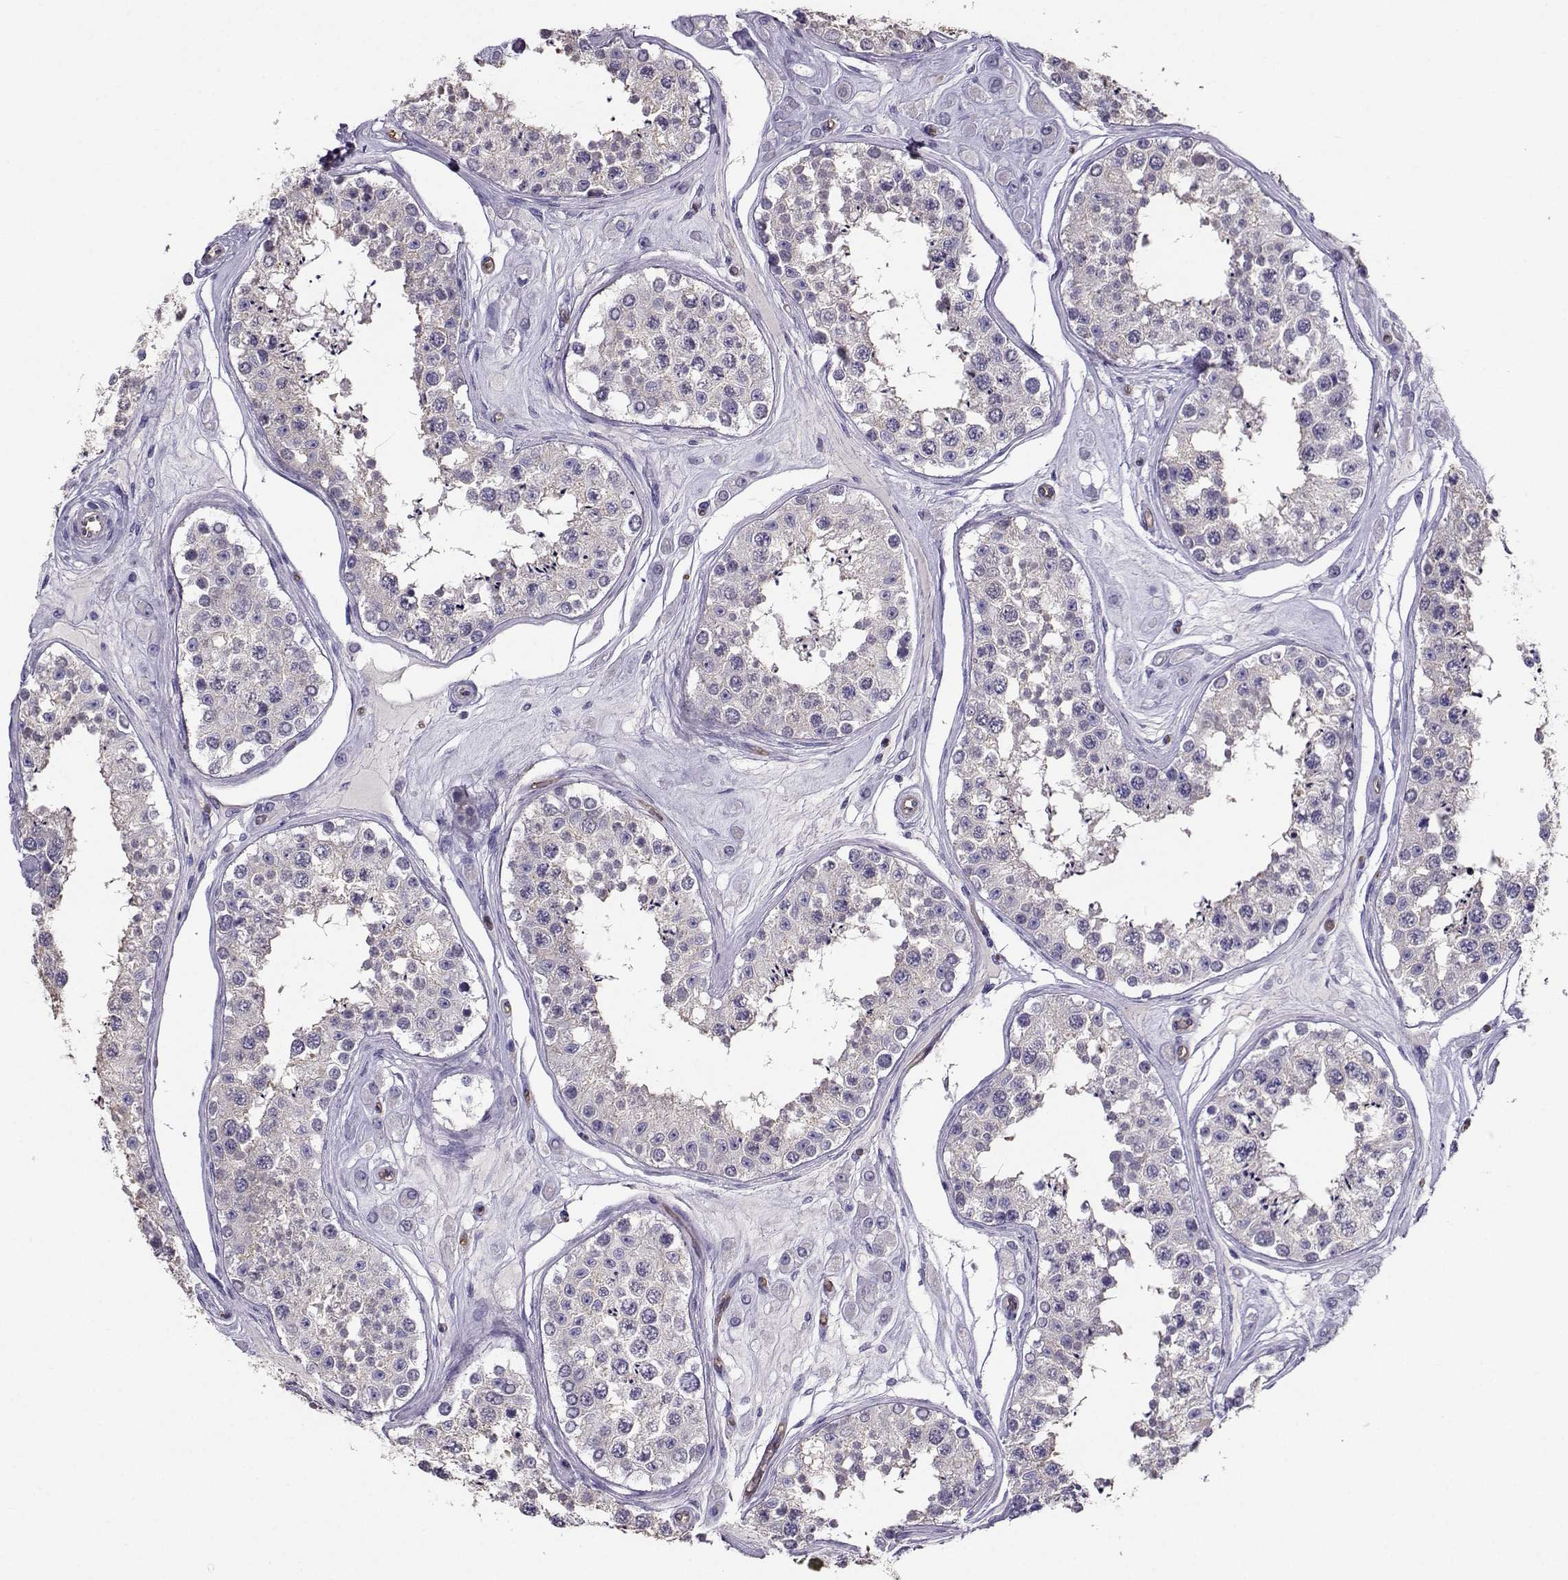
{"staining": {"intensity": "weak", "quantity": "25%-75%", "location": "cytoplasmic/membranous"}, "tissue": "testis", "cell_type": "Cells in seminiferous ducts", "image_type": "normal", "snomed": [{"axis": "morphology", "description": "Normal tissue, NOS"}, {"axis": "topography", "description": "Testis"}], "caption": "Protein analysis of unremarkable testis shows weak cytoplasmic/membranous positivity in about 25%-75% of cells in seminiferous ducts. The protein is stained brown, and the nuclei are stained in blue (DAB IHC with brightfield microscopy, high magnification).", "gene": "CLUL1", "patient": {"sex": "male", "age": 25}}